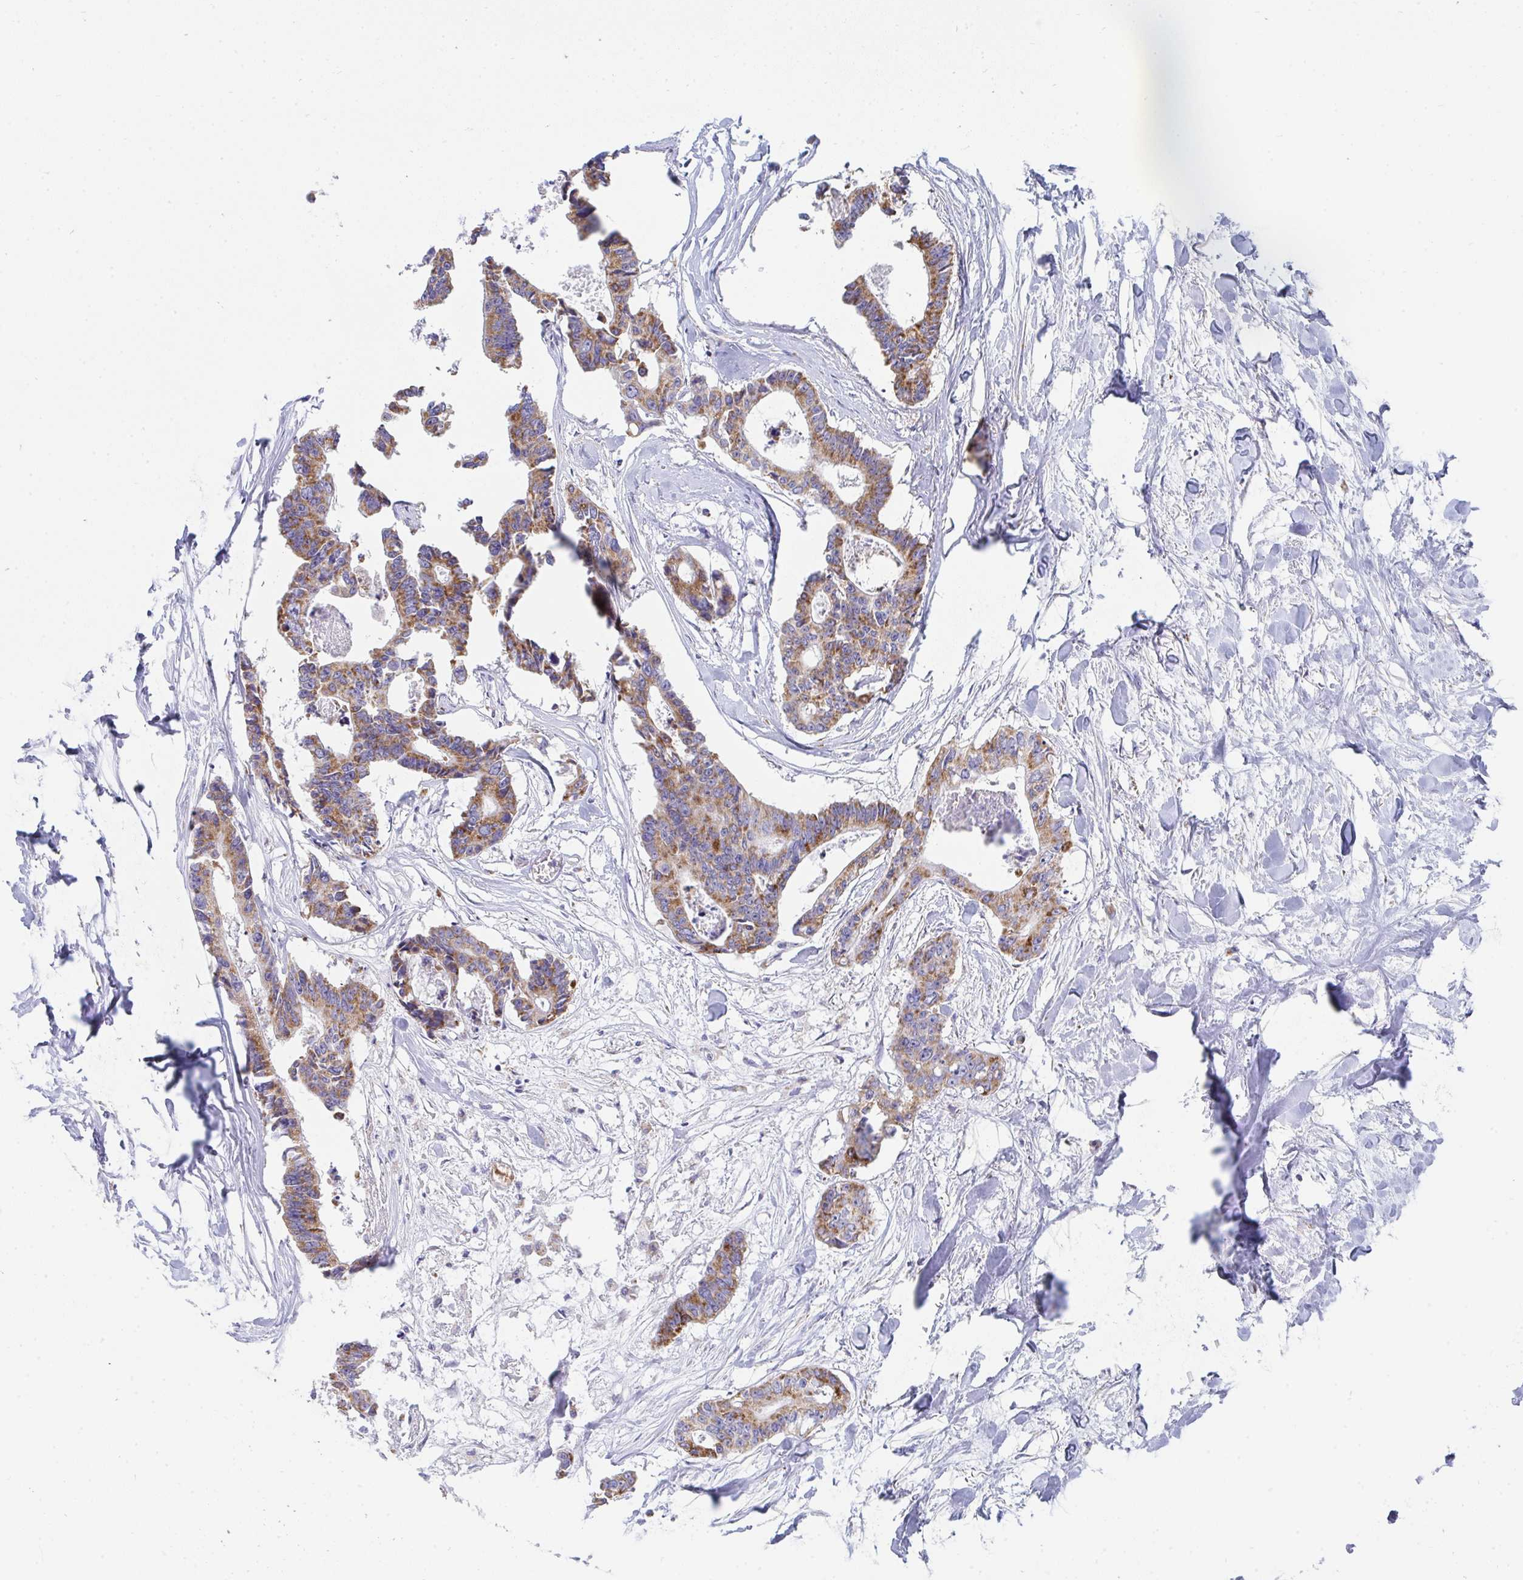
{"staining": {"intensity": "moderate", "quantity": ">75%", "location": "cytoplasmic/membranous"}, "tissue": "colorectal cancer", "cell_type": "Tumor cells", "image_type": "cancer", "snomed": [{"axis": "morphology", "description": "Adenocarcinoma, NOS"}, {"axis": "topography", "description": "Rectum"}], "caption": "Brown immunohistochemical staining in human adenocarcinoma (colorectal) demonstrates moderate cytoplasmic/membranous positivity in about >75% of tumor cells.", "gene": "AIFM1", "patient": {"sex": "male", "age": 57}}